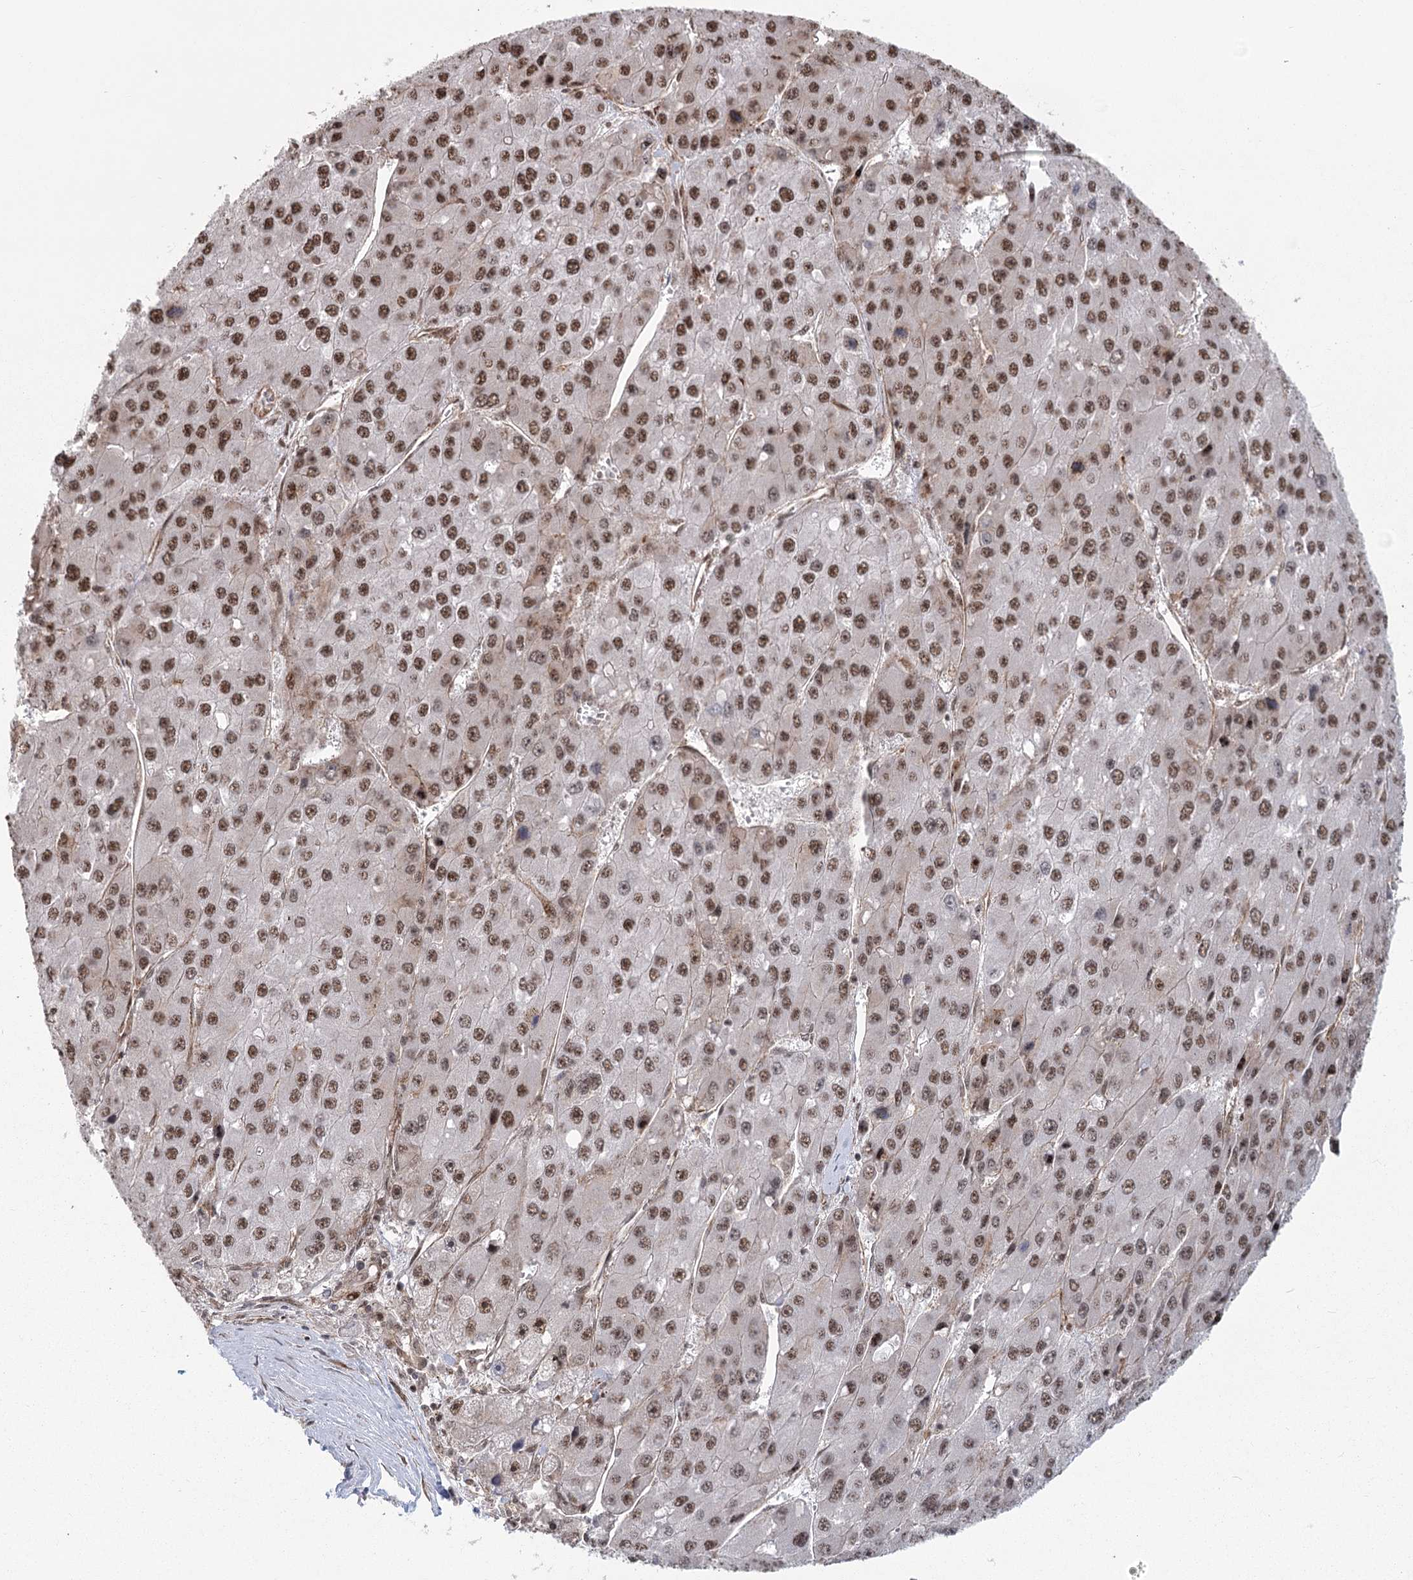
{"staining": {"intensity": "moderate", "quantity": ">75%", "location": "nuclear"}, "tissue": "liver cancer", "cell_type": "Tumor cells", "image_type": "cancer", "snomed": [{"axis": "morphology", "description": "Carcinoma, Hepatocellular, NOS"}, {"axis": "topography", "description": "Liver"}], "caption": "Liver hepatocellular carcinoma was stained to show a protein in brown. There is medium levels of moderate nuclear positivity in approximately >75% of tumor cells.", "gene": "PARM1", "patient": {"sex": "female", "age": 73}}